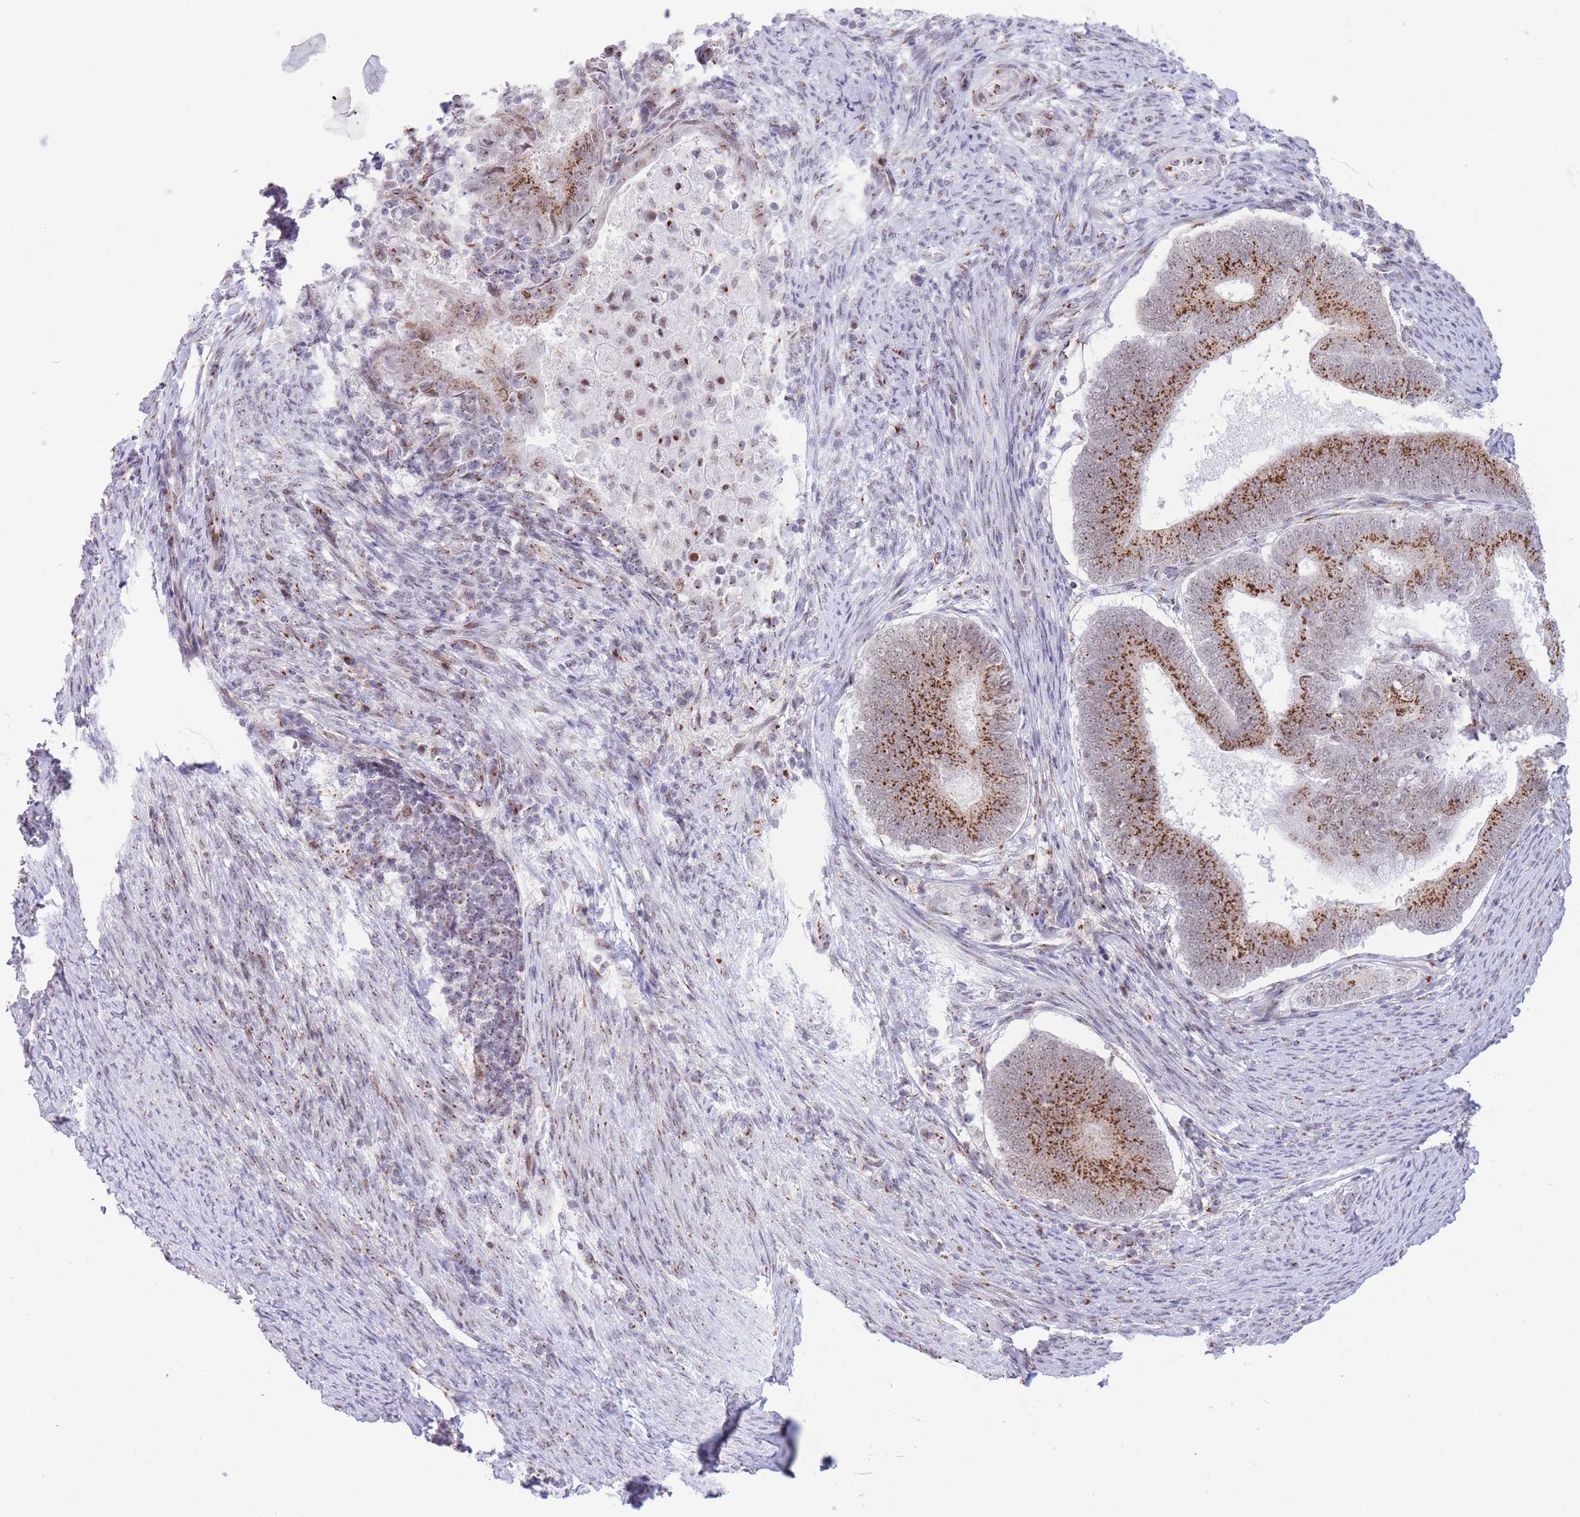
{"staining": {"intensity": "strong", "quantity": ">75%", "location": "cytoplasmic/membranous,nuclear"}, "tissue": "endometrial cancer", "cell_type": "Tumor cells", "image_type": "cancer", "snomed": [{"axis": "morphology", "description": "Adenocarcinoma, NOS"}, {"axis": "topography", "description": "Endometrium"}], "caption": "Immunohistochemical staining of human endometrial cancer shows high levels of strong cytoplasmic/membranous and nuclear expression in approximately >75% of tumor cells.", "gene": "INO80C", "patient": {"sex": "female", "age": 70}}